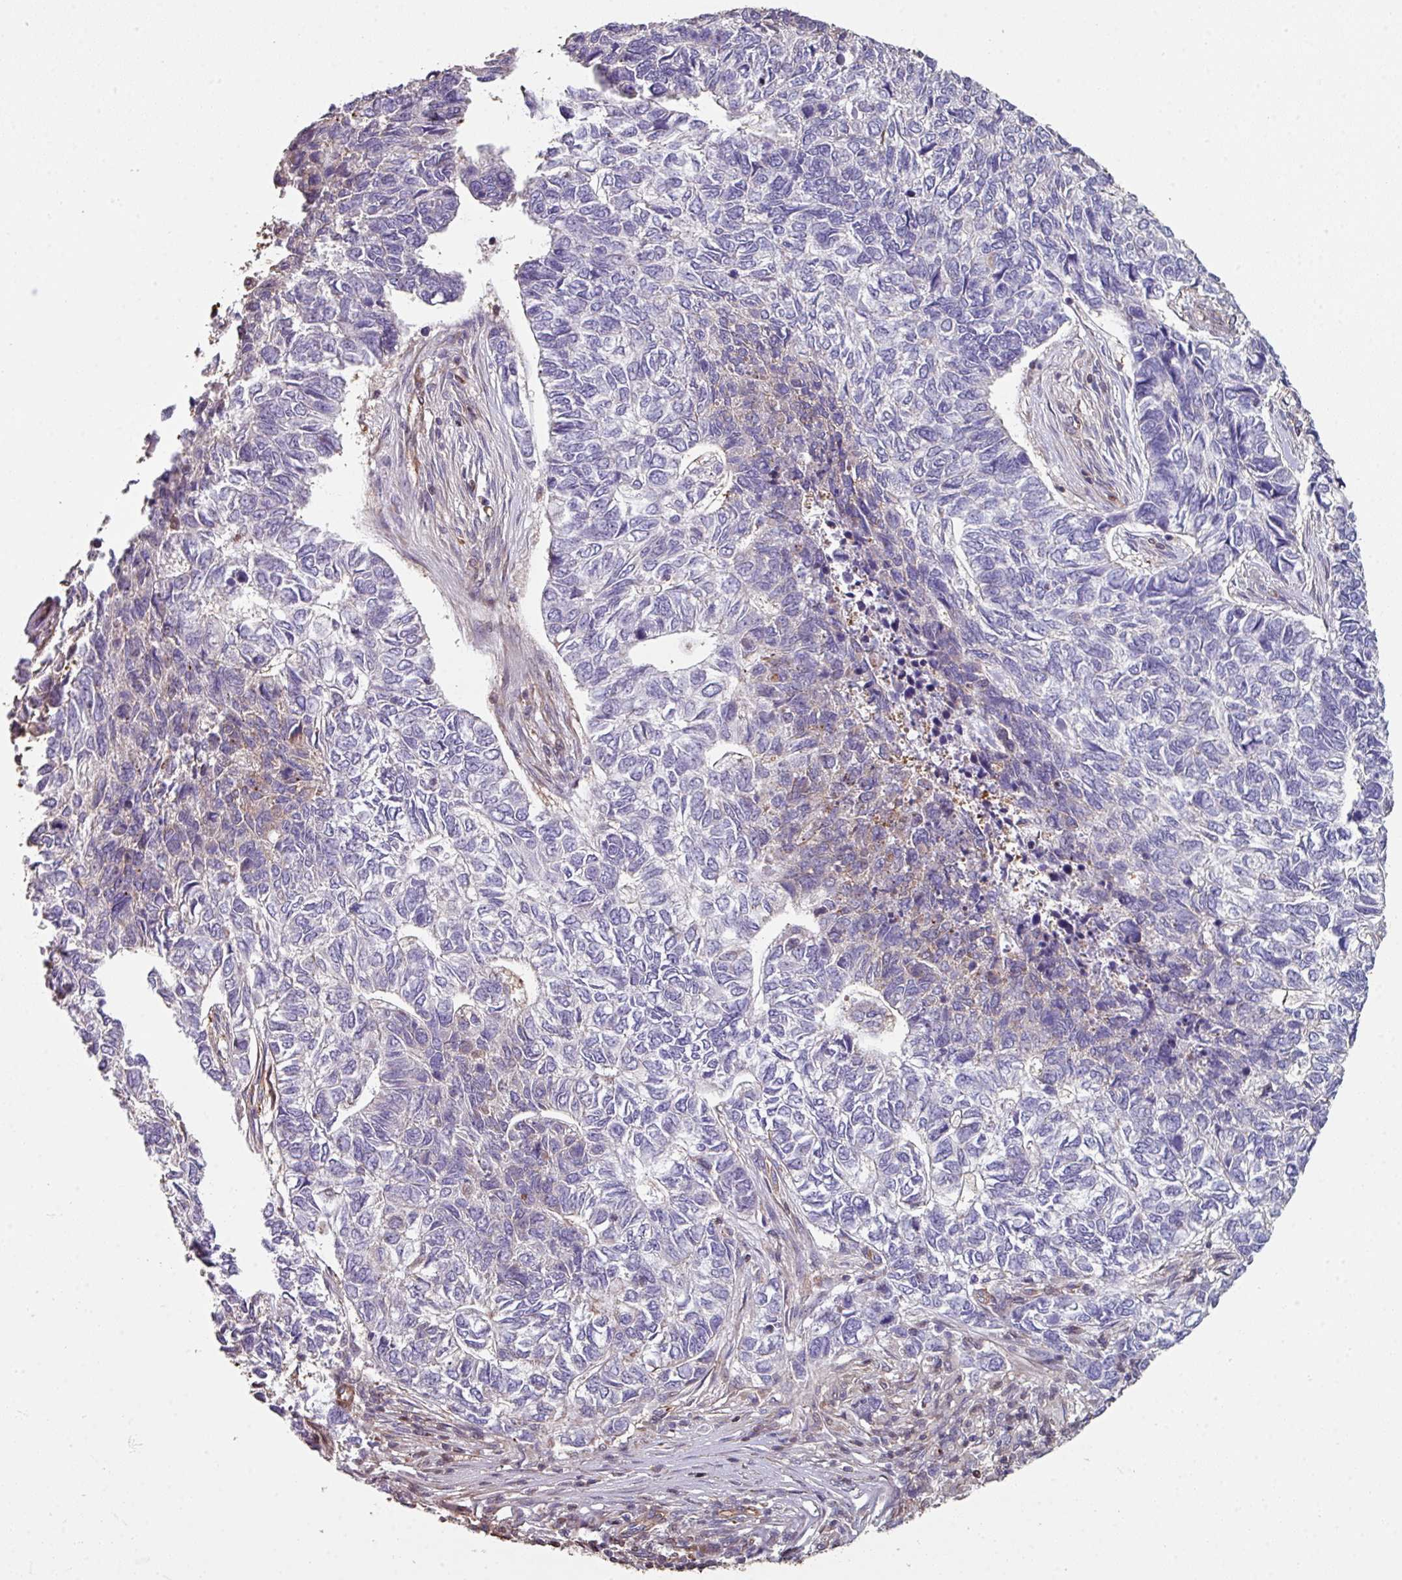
{"staining": {"intensity": "negative", "quantity": "none", "location": "none"}, "tissue": "skin cancer", "cell_type": "Tumor cells", "image_type": "cancer", "snomed": [{"axis": "morphology", "description": "Basal cell carcinoma"}, {"axis": "topography", "description": "Skin"}], "caption": "The histopathology image demonstrates no significant expression in tumor cells of skin cancer (basal cell carcinoma).", "gene": "ANO9", "patient": {"sex": "female", "age": 65}}